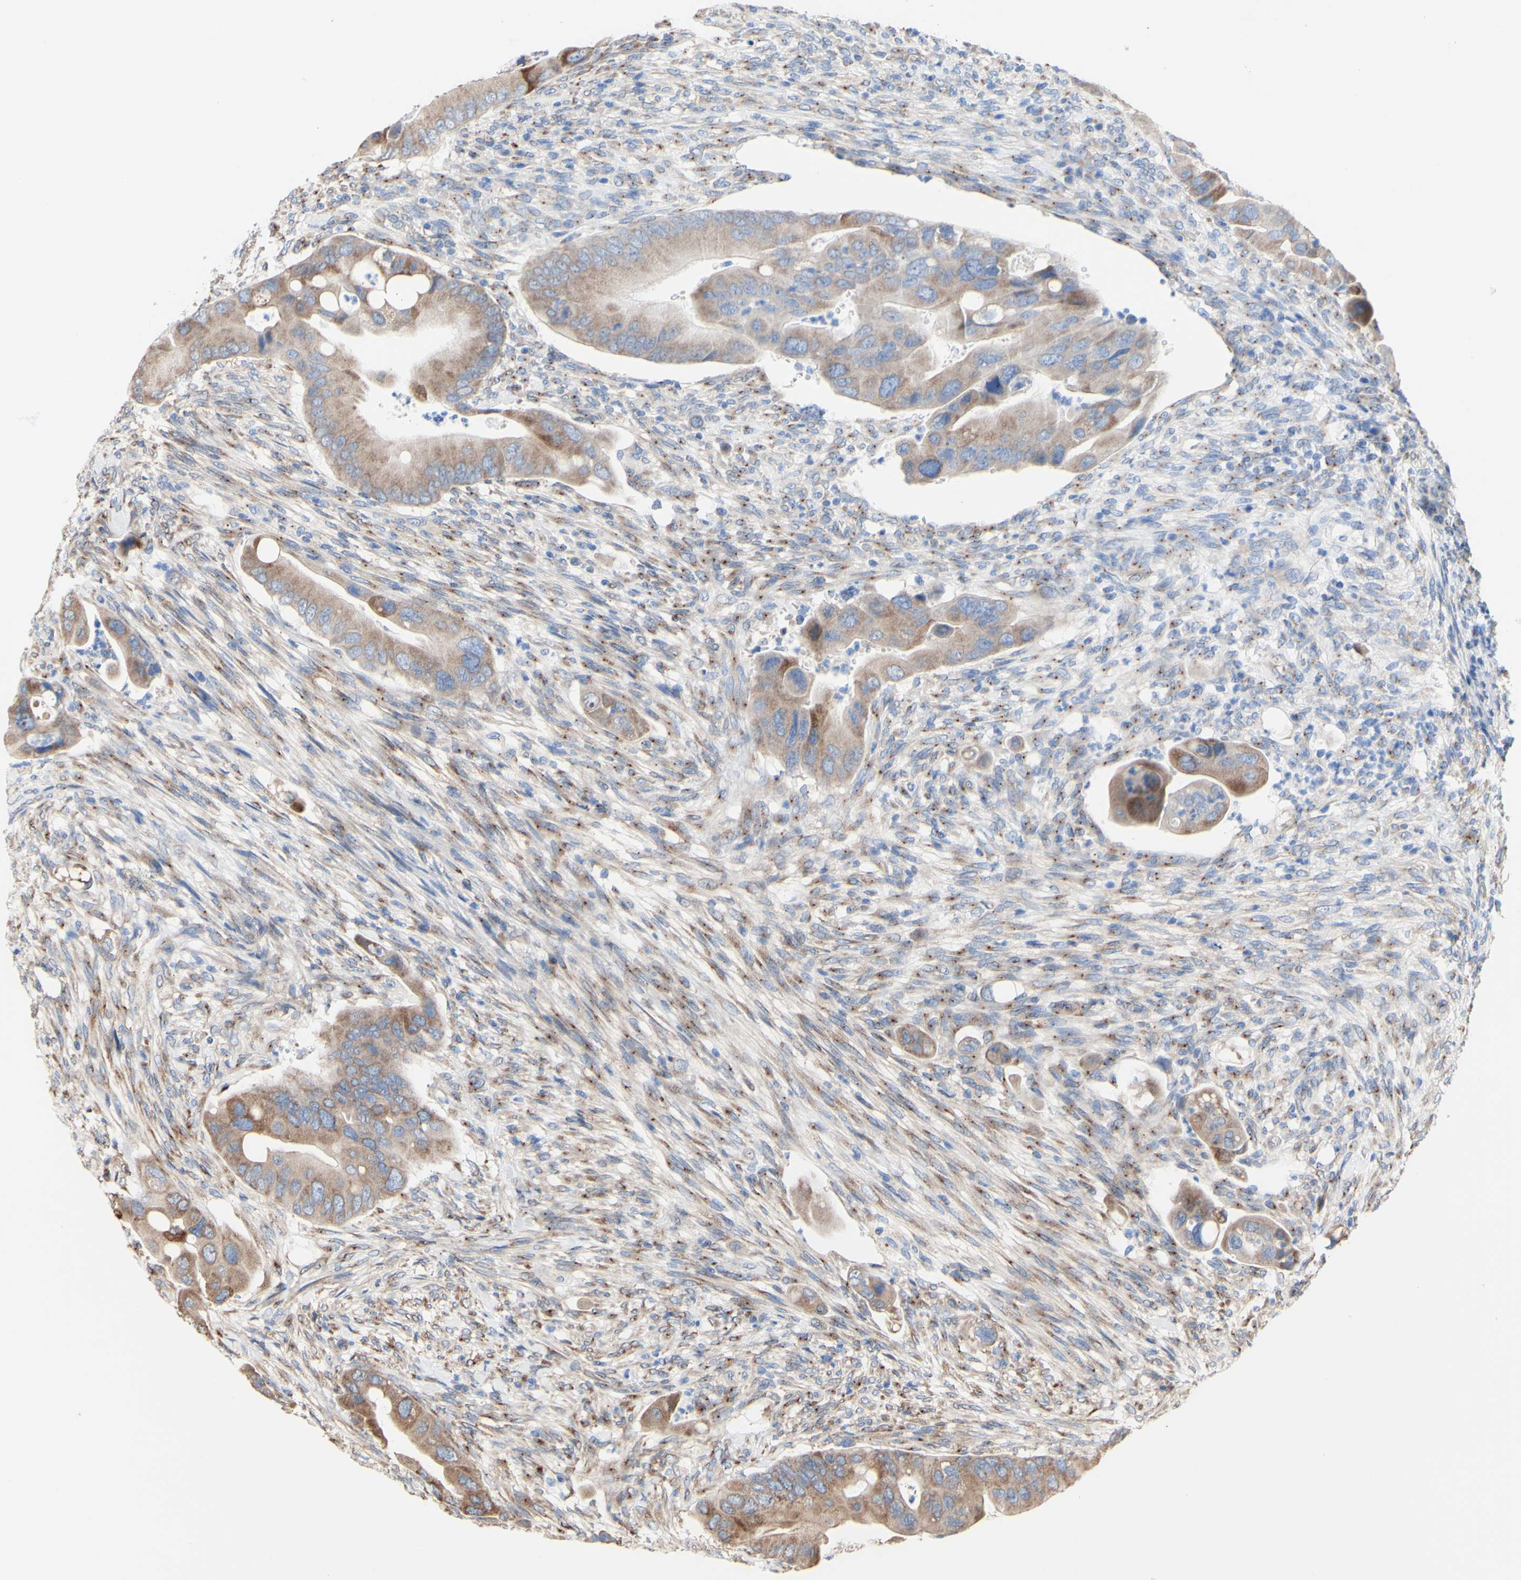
{"staining": {"intensity": "moderate", "quantity": ">75%", "location": "cytoplasmic/membranous"}, "tissue": "colorectal cancer", "cell_type": "Tumor cells", "image_type": "cancer", "snomed": [{"axis": "morphology", "description": "Adenocarcinoma, NOS"}, {"axis": "topography", "description": "Rectum"}], "caption": "Colorectal cancer was stained to show a protein in brown. There is medium levels of moderate cytoplasmic/membranous positivity in approximately >75% of tumor cells.", "gene": "LRIG3", "patient": {"sex": "female", "age": 57}}